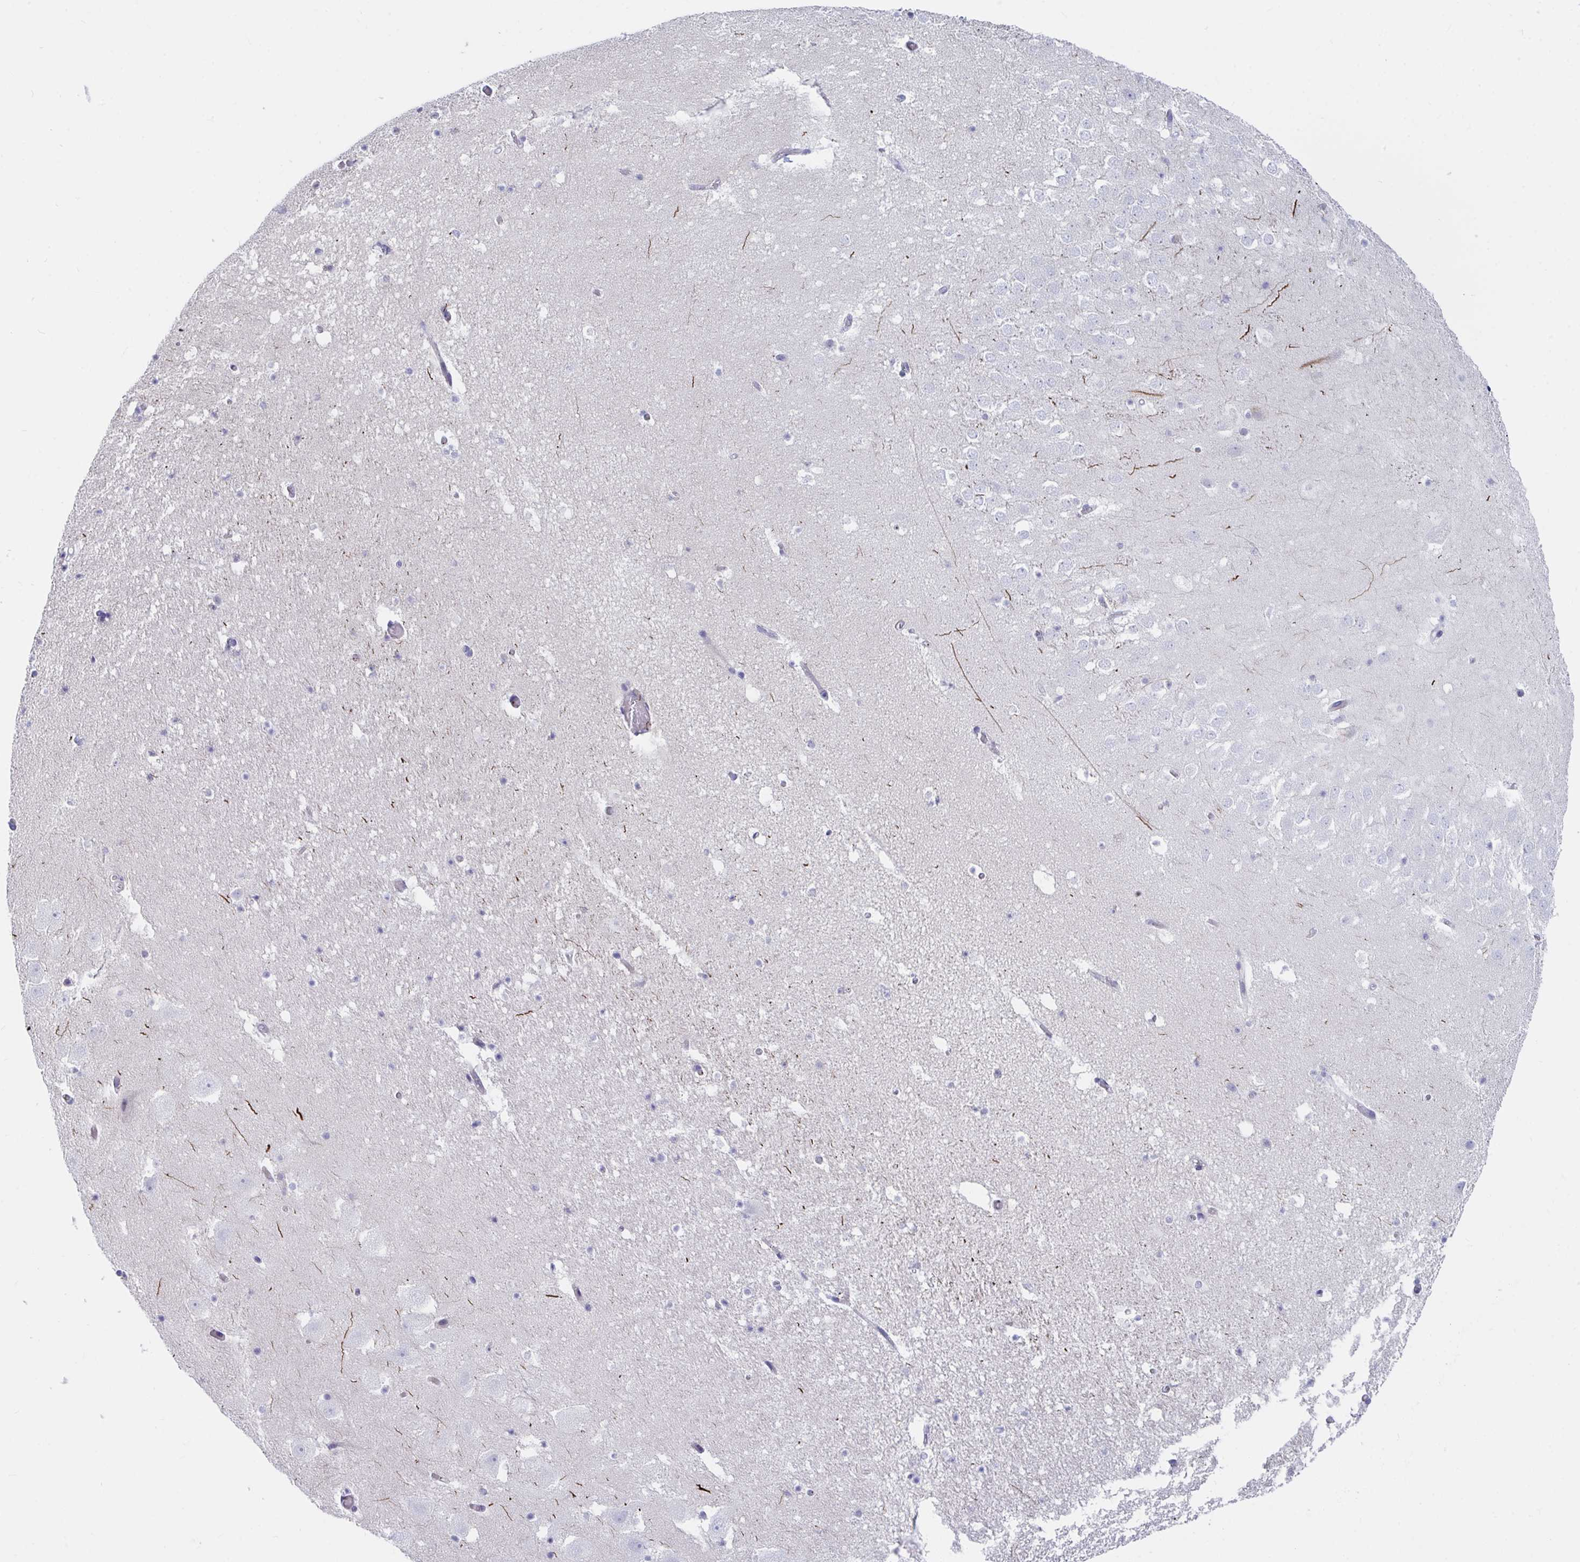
{"staining": {"intensity": "negative", "quantity": "none", "location": "none"}, "tissue": "hippocampus", "cell_type": "Glial cells", "image_type": "normal", "snomed": [{"axis": "morphology", "description": "Normal tissue, NOS"}, {"axis": "topography", "description": "Hippocampus"}], "caption": "DAB immunohistochemical staining of benign human hippocampus shows no significant positivity in glial cells.", "gene": "DAOA", "patient": {"sex": "female", "age": 42}}